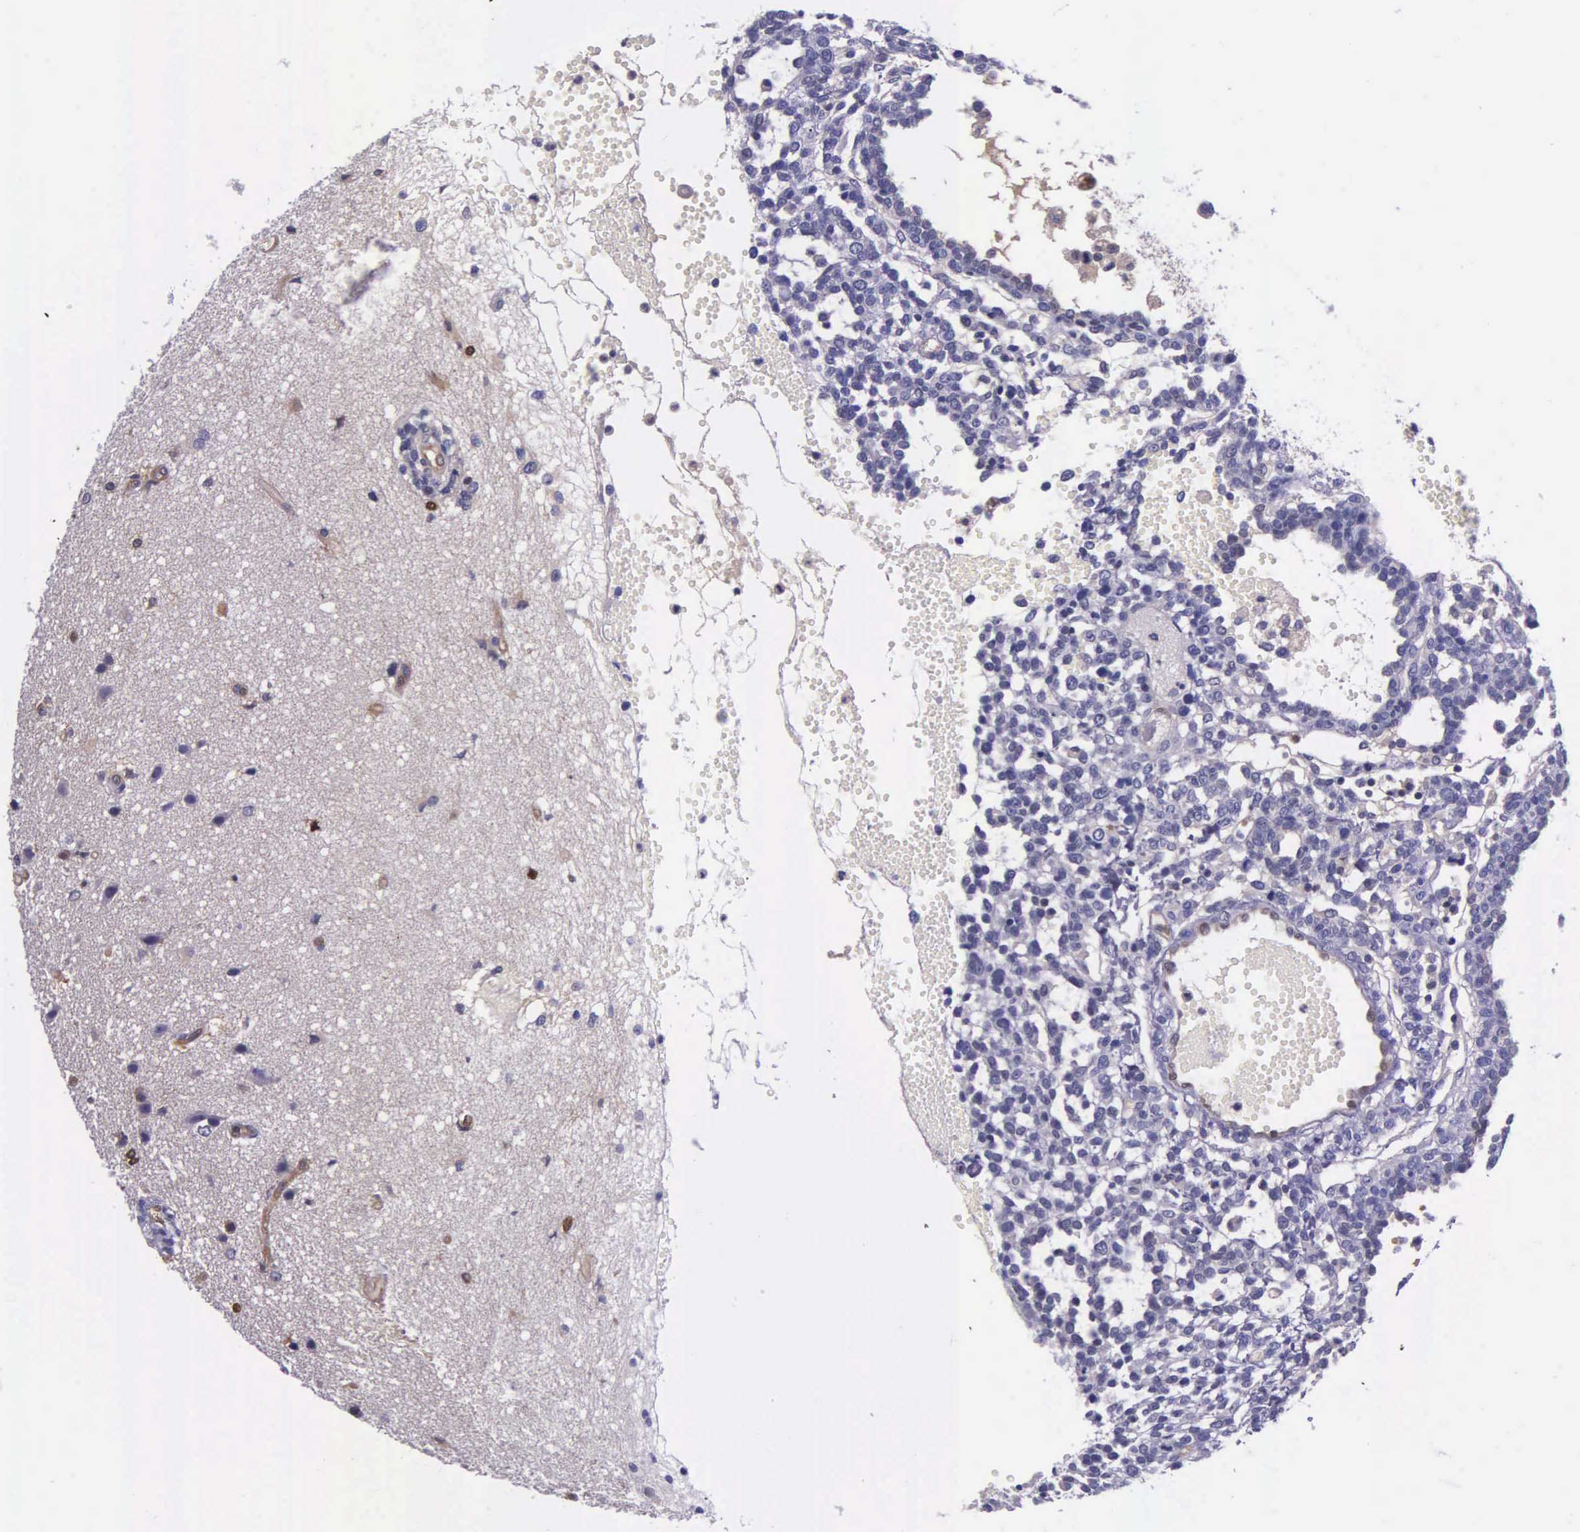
{"staining": {"intensity": "negative", "quantity": "none", "location": "none"}, "tissue": "glioma", "cell_type": "Tumor cells", "image_type": "cancer", "snomed": [{"axis": "morphology", "description": "Glioma, malignant, High grade"}, {"axis": "topography", "description": "Brain"}], "caption": "The immunohistochemistry (IHC) image has no significant positivity in tumor cells of glioma tissue.", "gene": "GMPR2", "patient": {"sex": "male", "age": 66}}